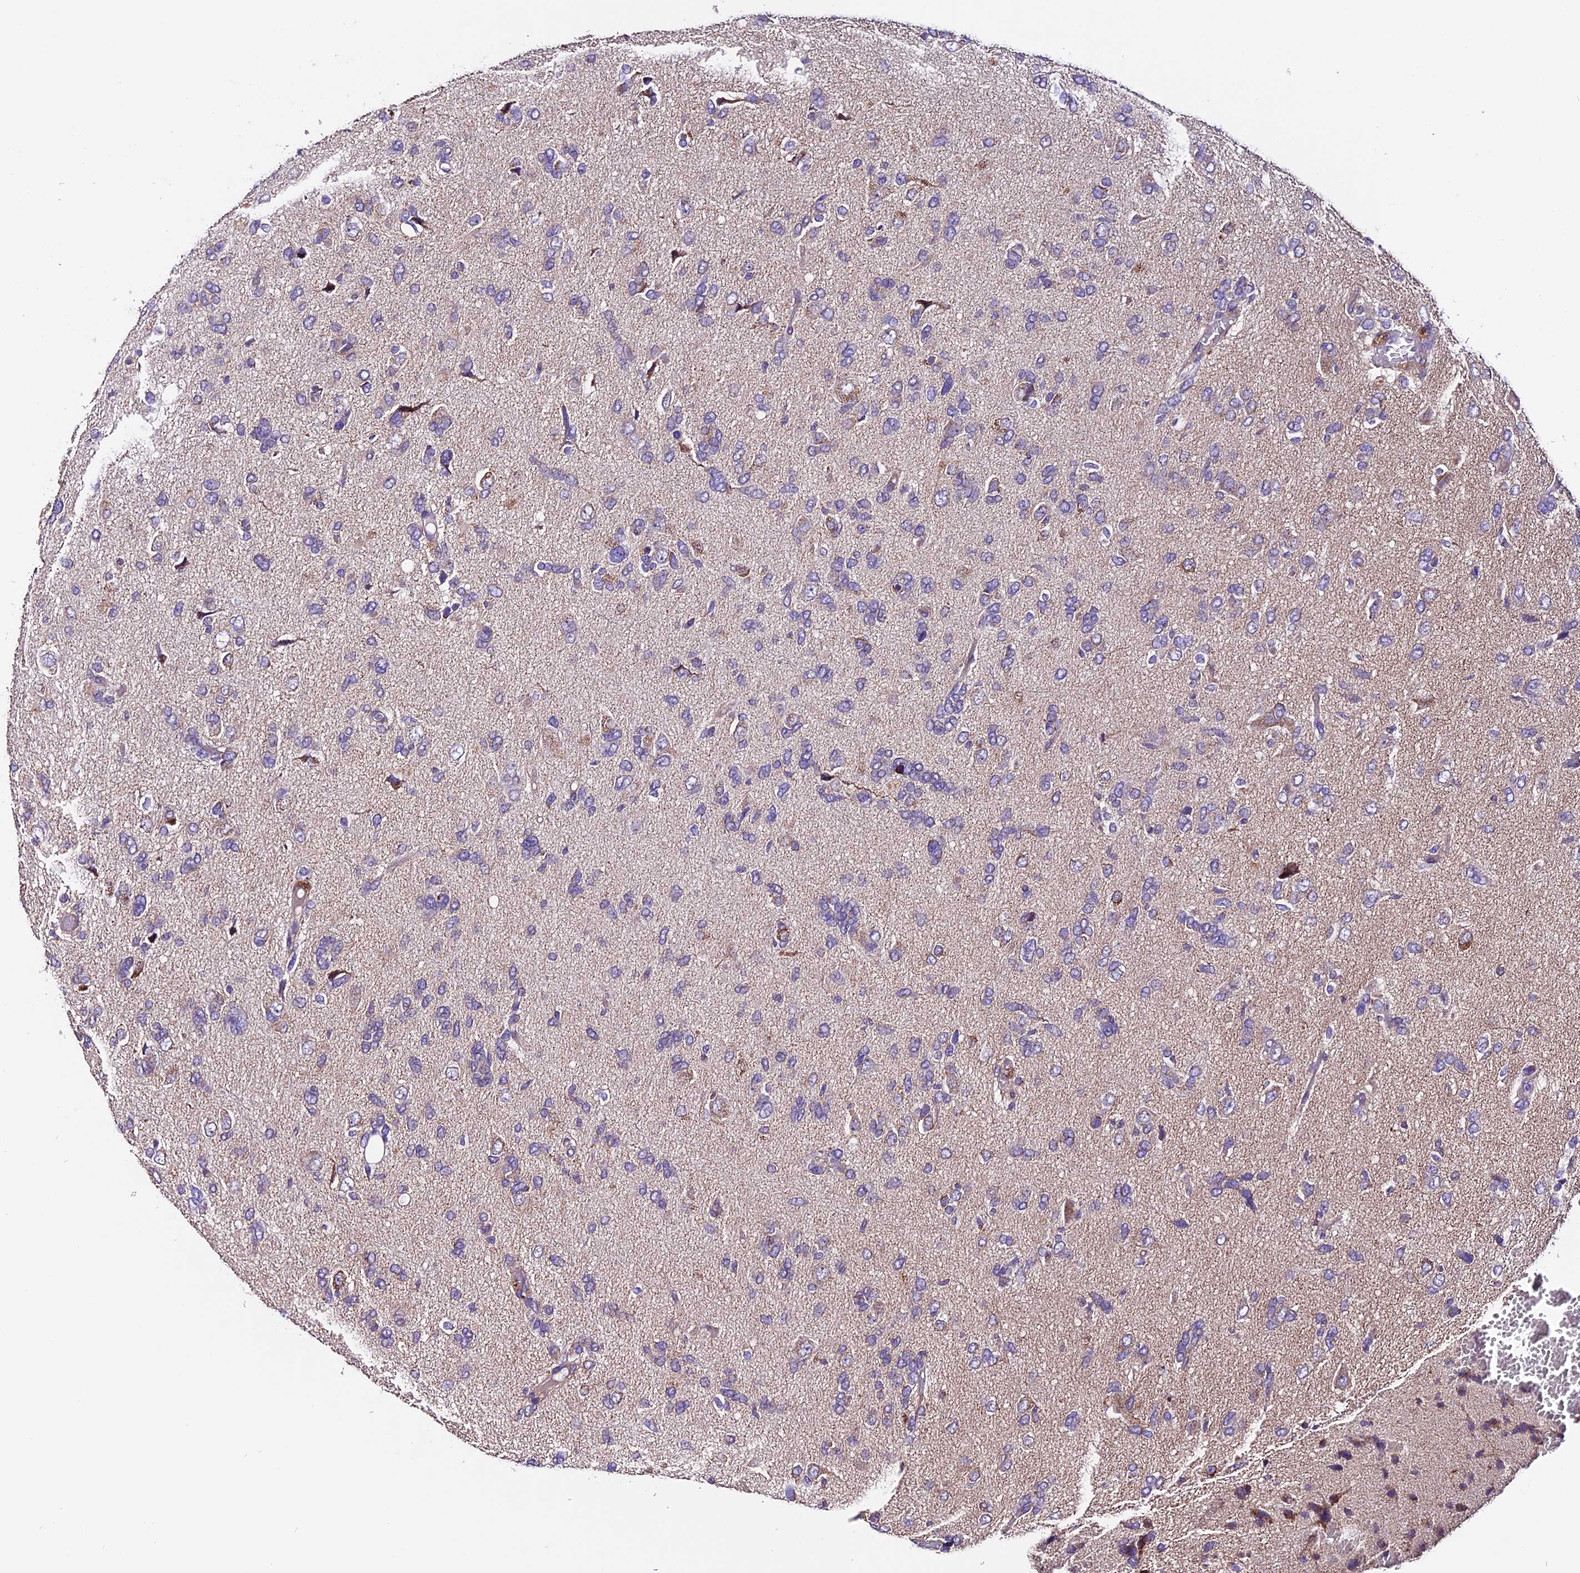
{"staining": {"intensity": "negative", "quantity": "none", "location": "none"}, "tissue": "glioma", "cell_type": "Tumor cells", "image_type": "cancer", "snomed": [{"axis": "morphology", "description": "Glioma, malignant, High grade"}, {"axis": "topography", "description": "Brain"}], "caption": "Human glioma stained for a protein using IHC reveals no expression in tumor cells.", "gene": "DDX28", "patient": {"sex": "female", "age": 59}}